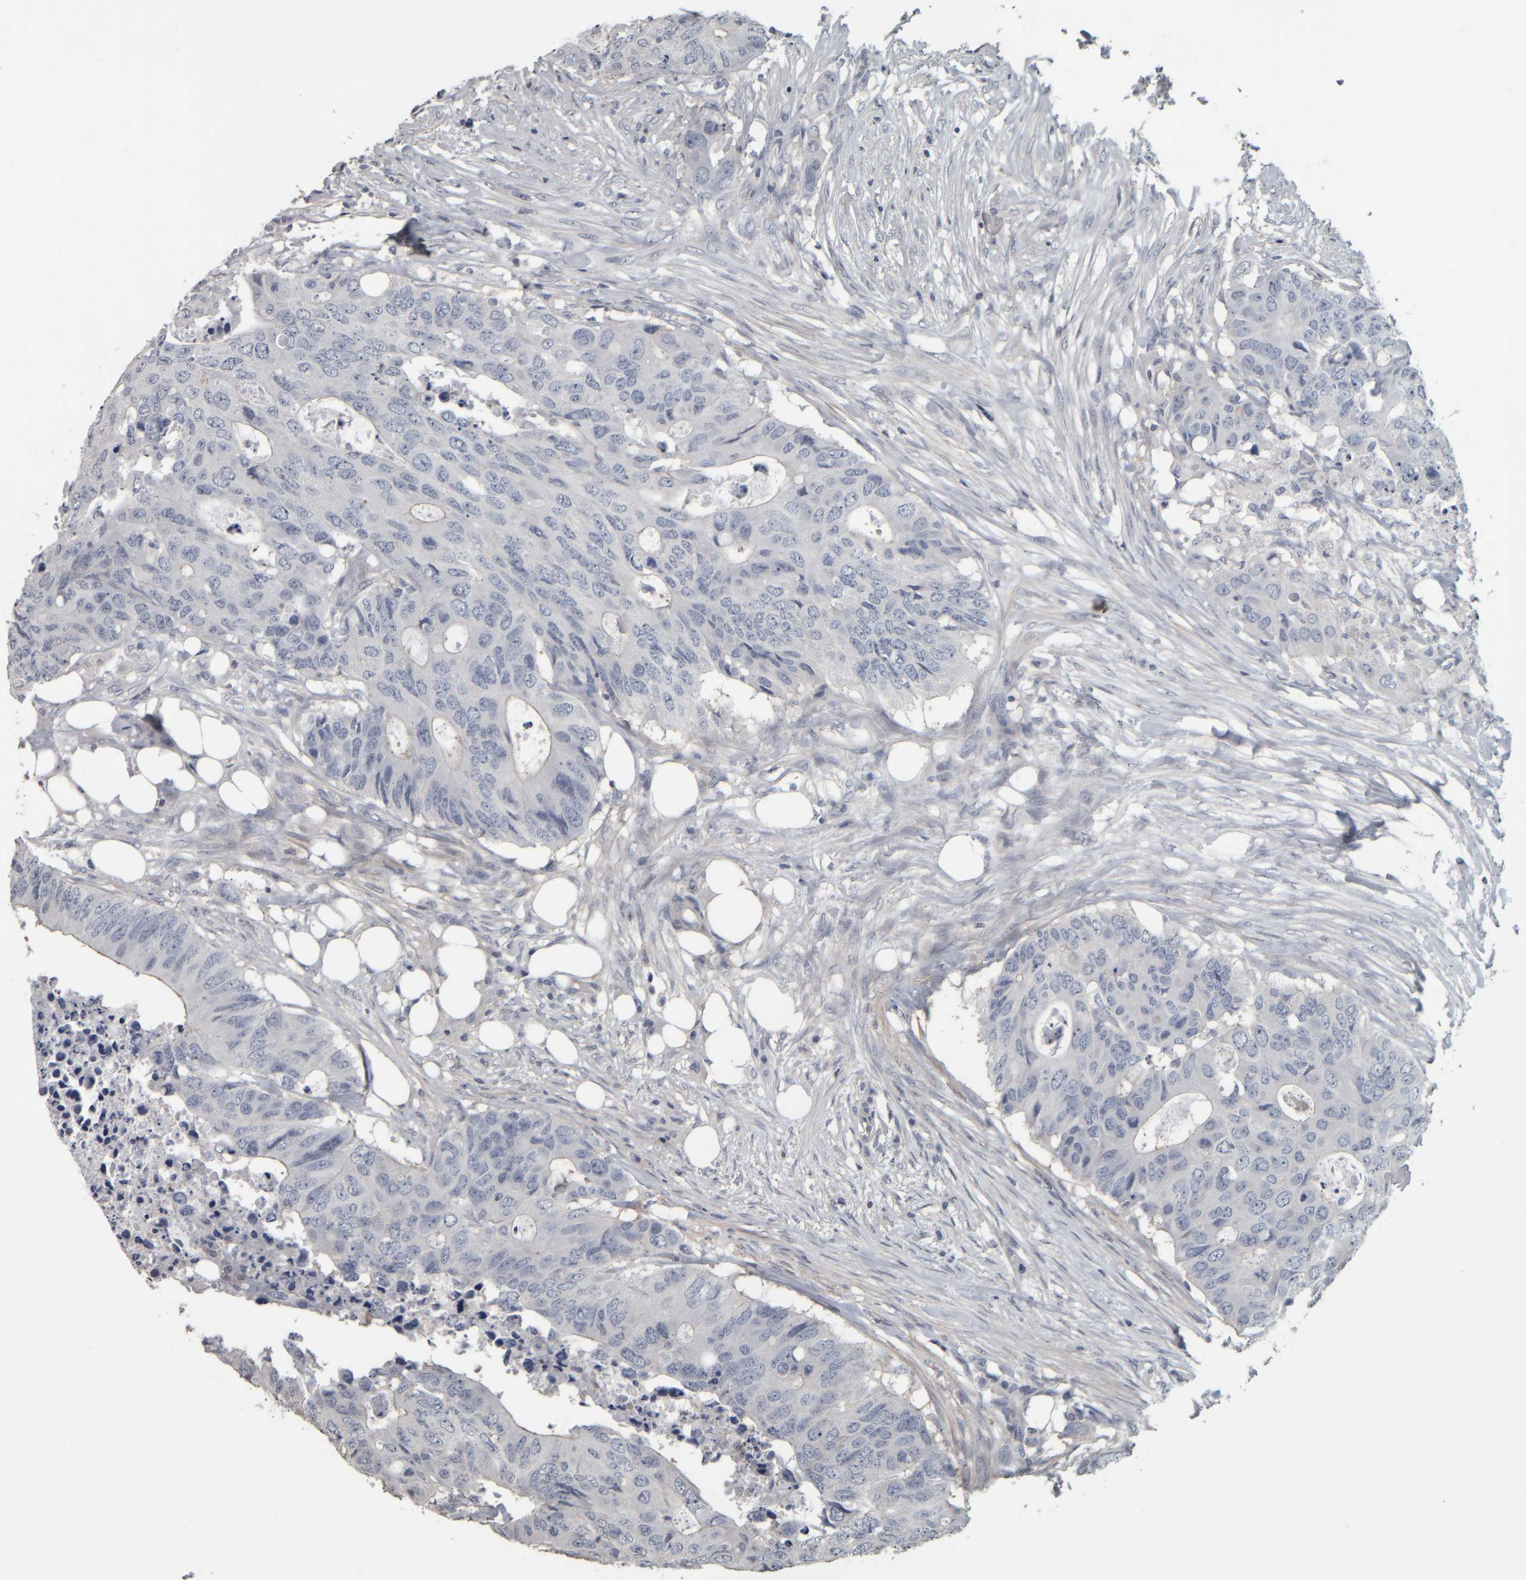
{"staining": {"intensity": "negative", "quantity": "none", "location": "none"}, "tissue": "colorectal cancer", "cell_type": "Tumor cells", "image_type": "cancer", "snomed": [{"axis": "morphology", "description": "Adenocarcinoma, NOS"}, {"axis": "topography", "description": "Colon"}], "caption": "Colorectal cancer was stained to show a protein in brown. There is no significant expression in tumor cells.", "gene": "CAVIN4", "patient": {"sex": "male", "age": 71}}